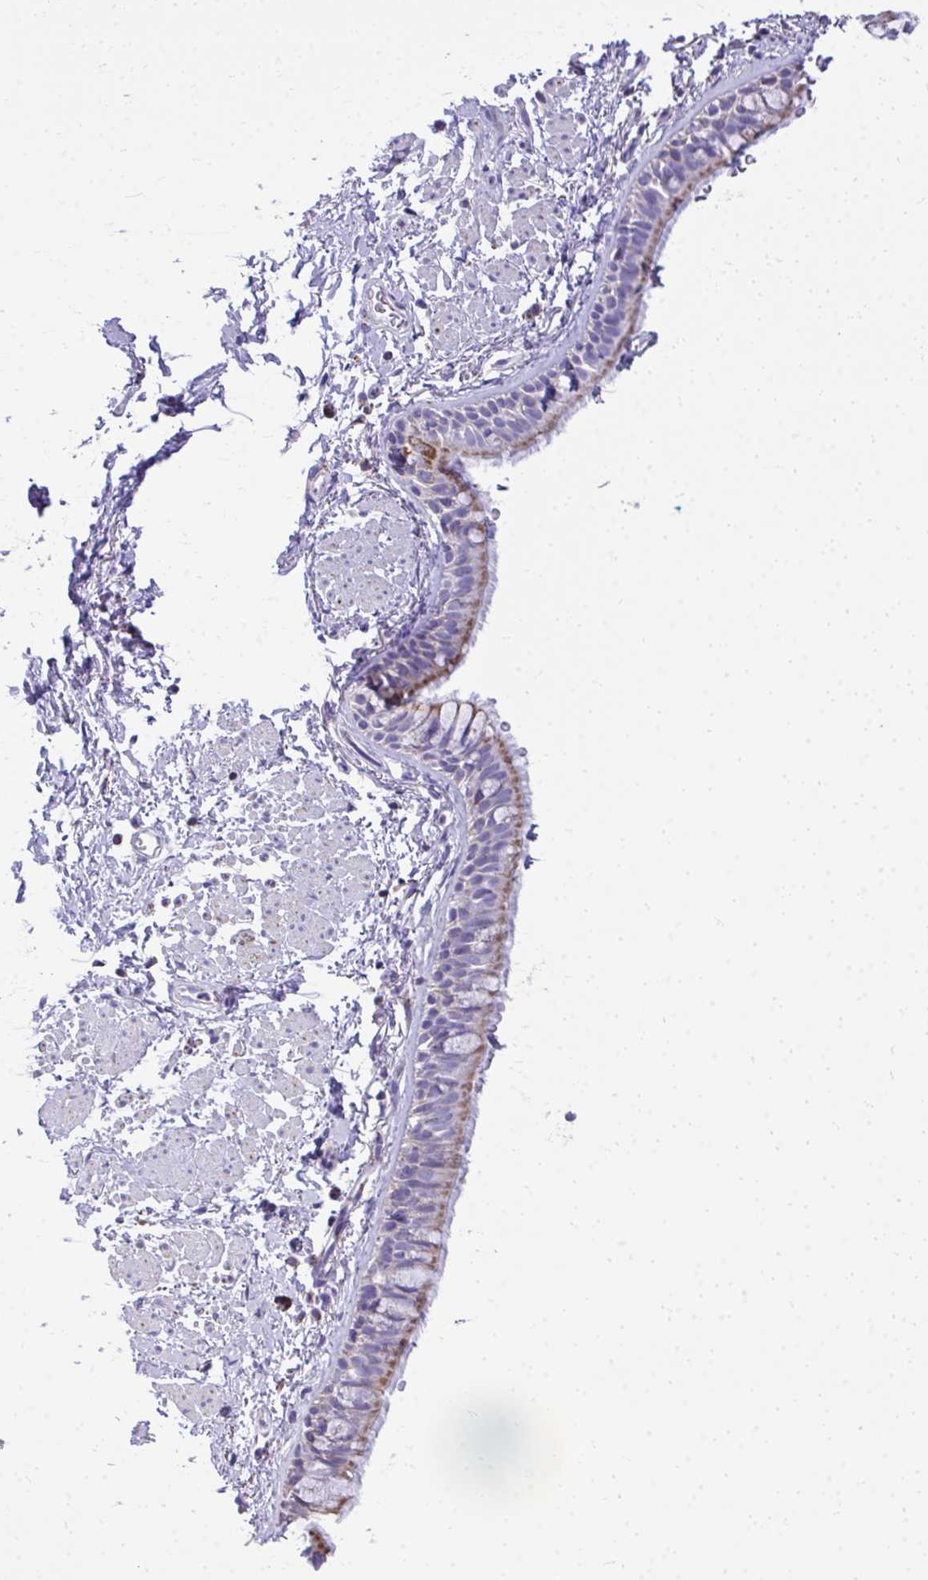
{"staining": {"intensity": "moderate", "quantity": "25%-75%", "location": "cytoplasmic/membranous"}, "tissue": "bronchus", "cell_type": "Respiratory epithelial cells", "image_type": "normal", "snomed": [{"axis": "morphology", "description": "Normal tissue, NOS"}, {"axis": "topography", "description": "Lymph node"}, {"axis": "topography", "description": "Cartilage tissue"}, {"axis": "topography", "description": "Bronchus"}], "caption": "A brown stain labels moderate cytoplasmic/membranous positivity of a protein in respiratory epithelial cells of benign human bronchus. Immunohistochemistry (ihc) stains the protein in brown and the nuclei are stained blue.", "gene": "MPZL2", "patient": {"sex": "female", "age": 70}}